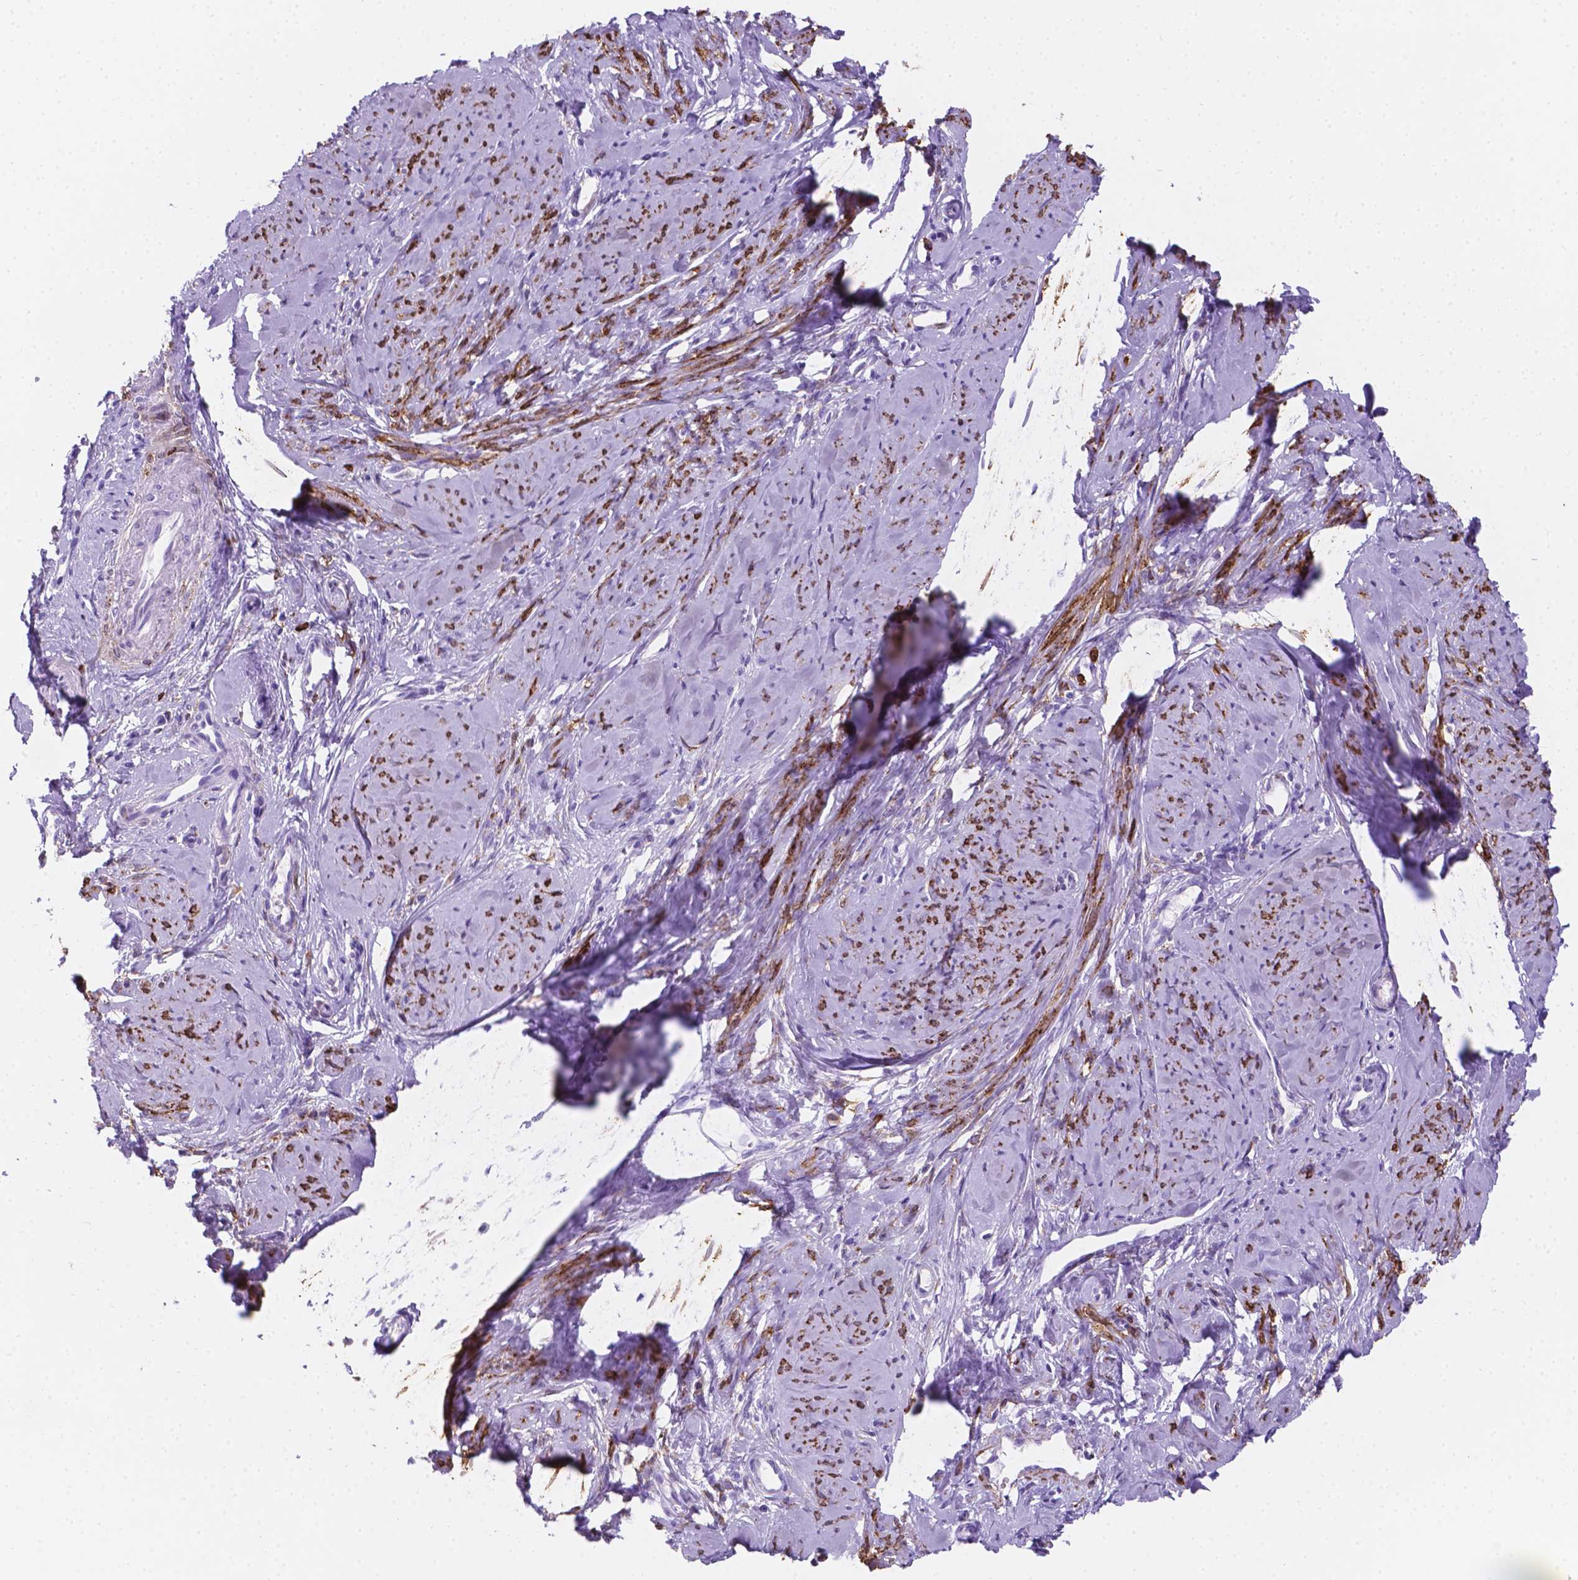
{"staining": {"intensity": "strong", "quantity": "25%-75%", "location": "cytoplasmic/membranous"}, "tissue": "smooth muscle", "cell_type": "Smooth muscle cells", "image_type": "normal", "snomed": [{"axis": "morphology", "description": "Normal tissue, NOS"}, {"axis": "topography", "description": "Smooth muscle"}], "caption": "Smooth muscle stained with IHC reveals strong cytoplasmic/membranous staining in approximately 25%-75% of smooth muscle cells. The protein is shown in brown color, while the nuclei are stained blue.", "gene": "MACF1", "patient": {"sex": "female", "age": 48}}